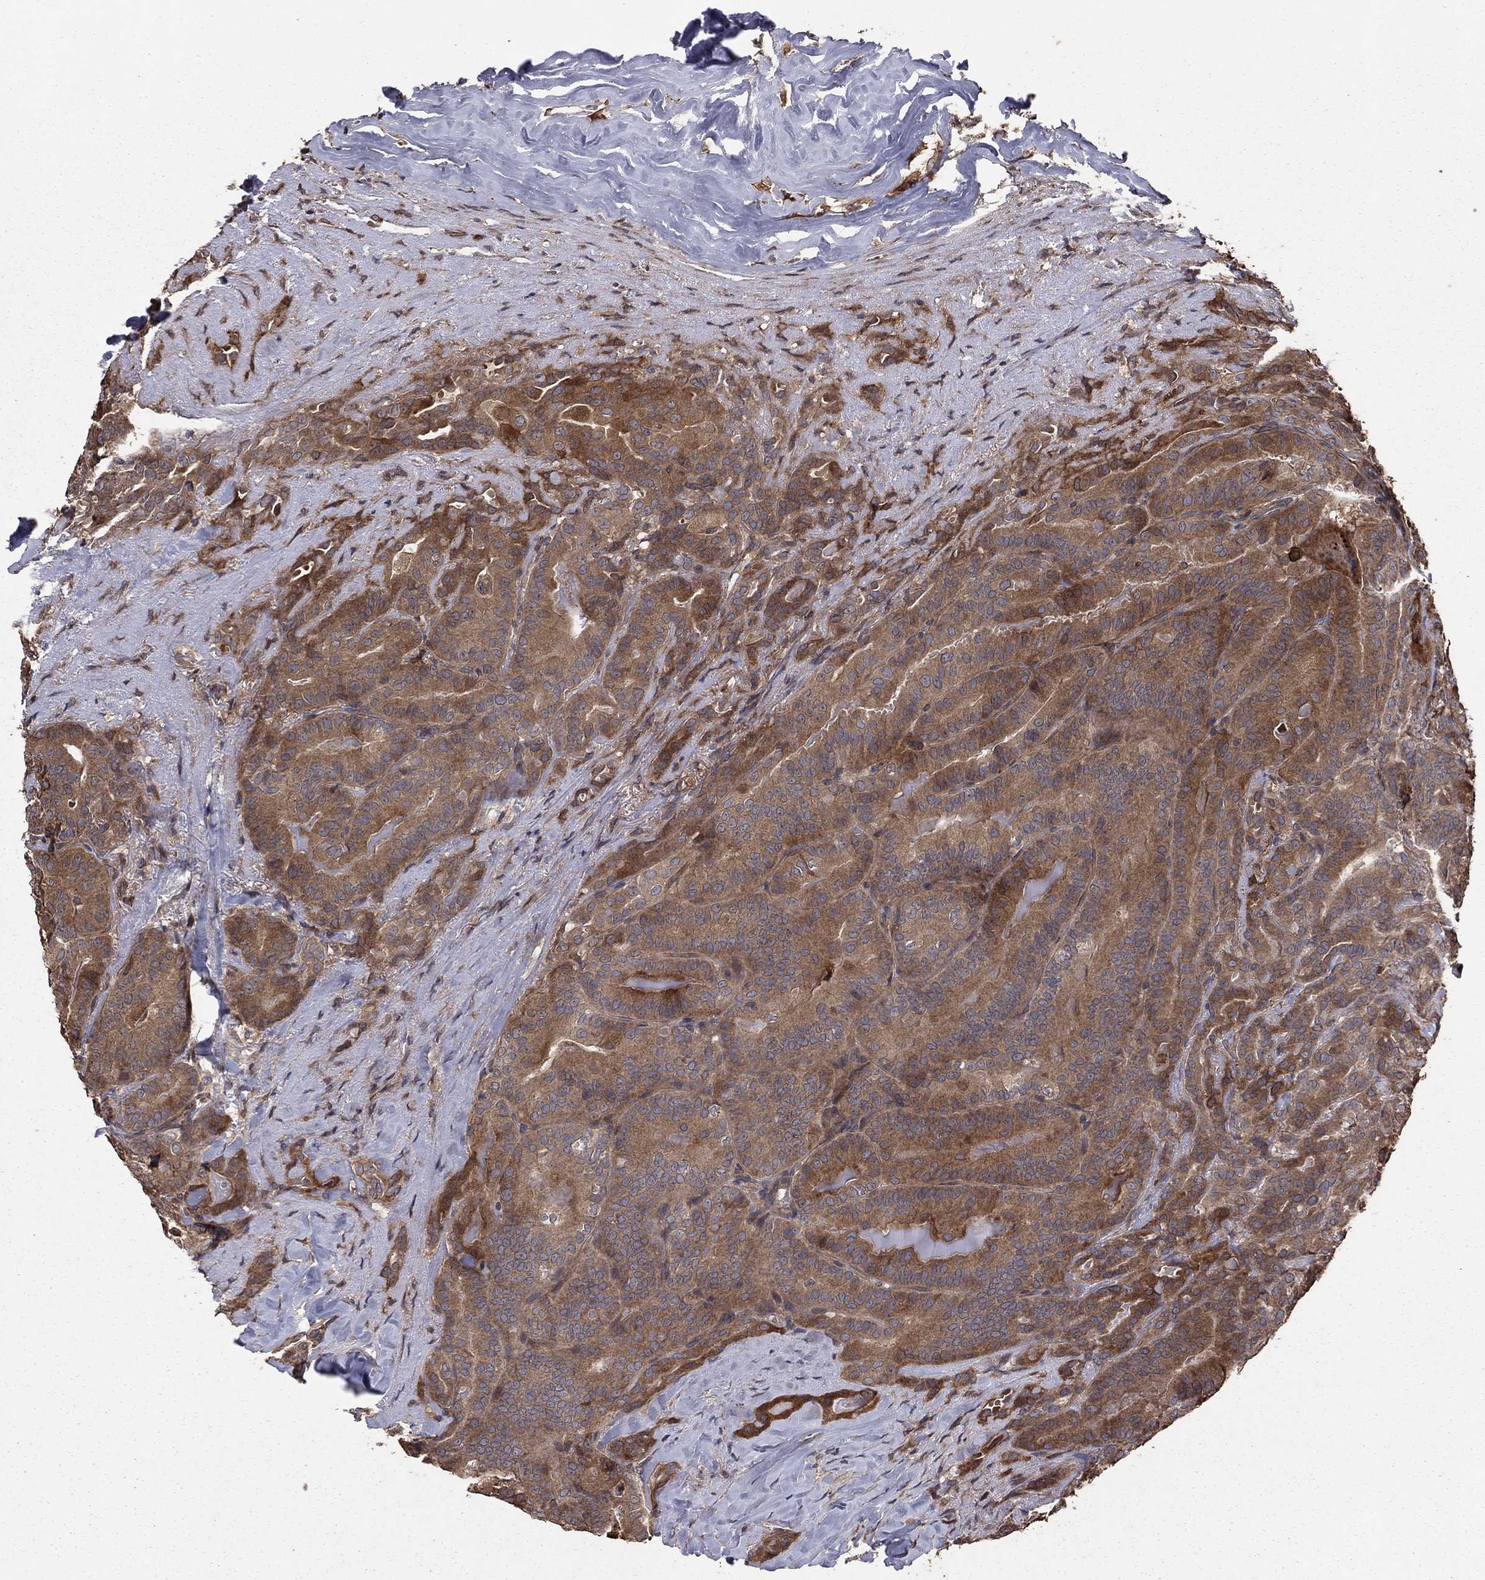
{"staining": {"intensity": "moderate", "quantity": "25%-75%", "location": "cytoplasmic/membranous"}, "tissue": "thyroid cancer", "cell_type": "Tumor cells", "image_type": "cancer", "snomed": [{"axis": "morphology", "description": "Papillary adenocarcinoma, NOS"}, {"axis": "topography", "description": "Thyroid gland"}], "caption": "A photomicrograph of human thyroid cancer (papillary adenocarcinoma) stained for a protein reveals moderate cytoplasmic/membranous brown staining in tumor cells.", "gene": "GYG1", "patient": {"sex": "male", "age": 61}}